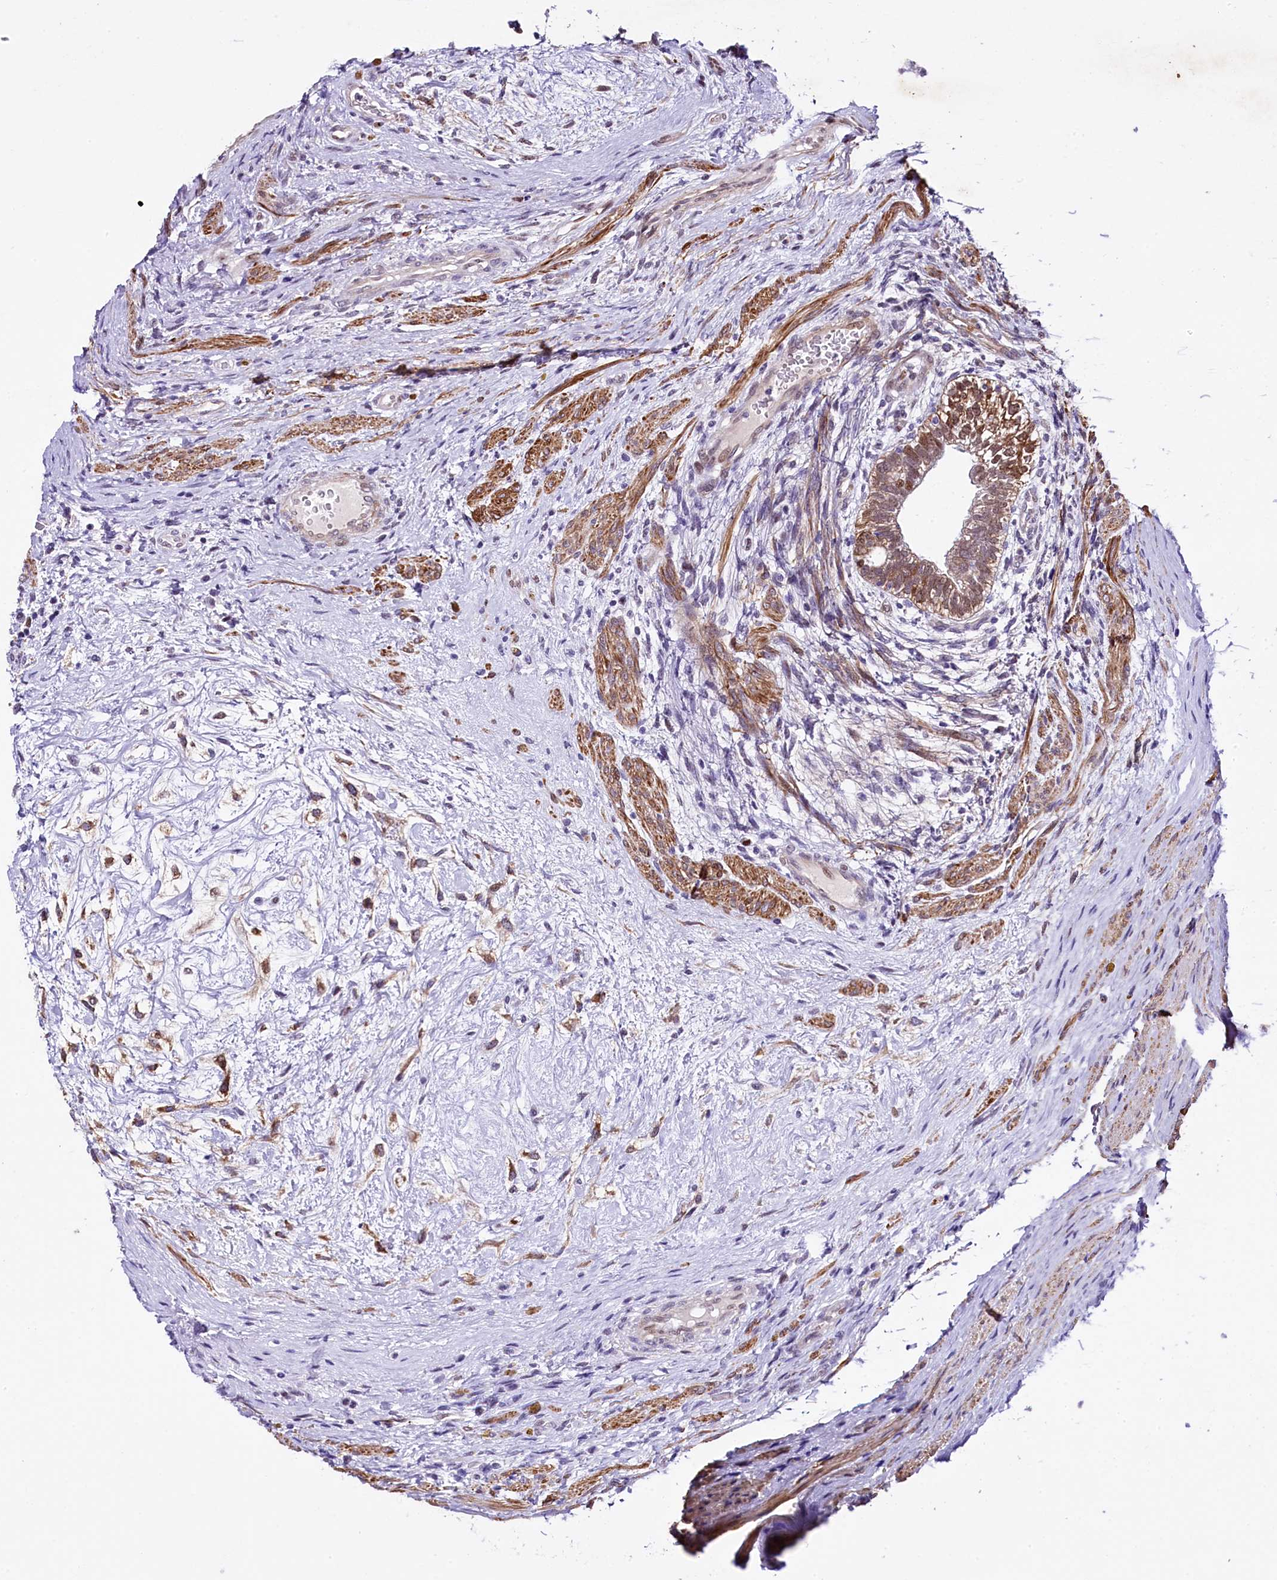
{"staining": {"intensity": "moderate", "quantity": ">75%", "location": "cytoplasmic/membranous"}, "tissue": "testis cancer", "cell_type": "Tumor cells", "image_type": "cancer", "snomed": [{"axis": "morphology", "description": "Carcinoma, Embryonal, NOS"}, {"axis": "topography", "description": "Testis"}], "caption": "Tumor cells show moderate cytoplasmic/membranous positivity in about >75% of cells in testis cancer.", "gene": "SAMD10", "patient": {"sex": "male", "age": 26}}